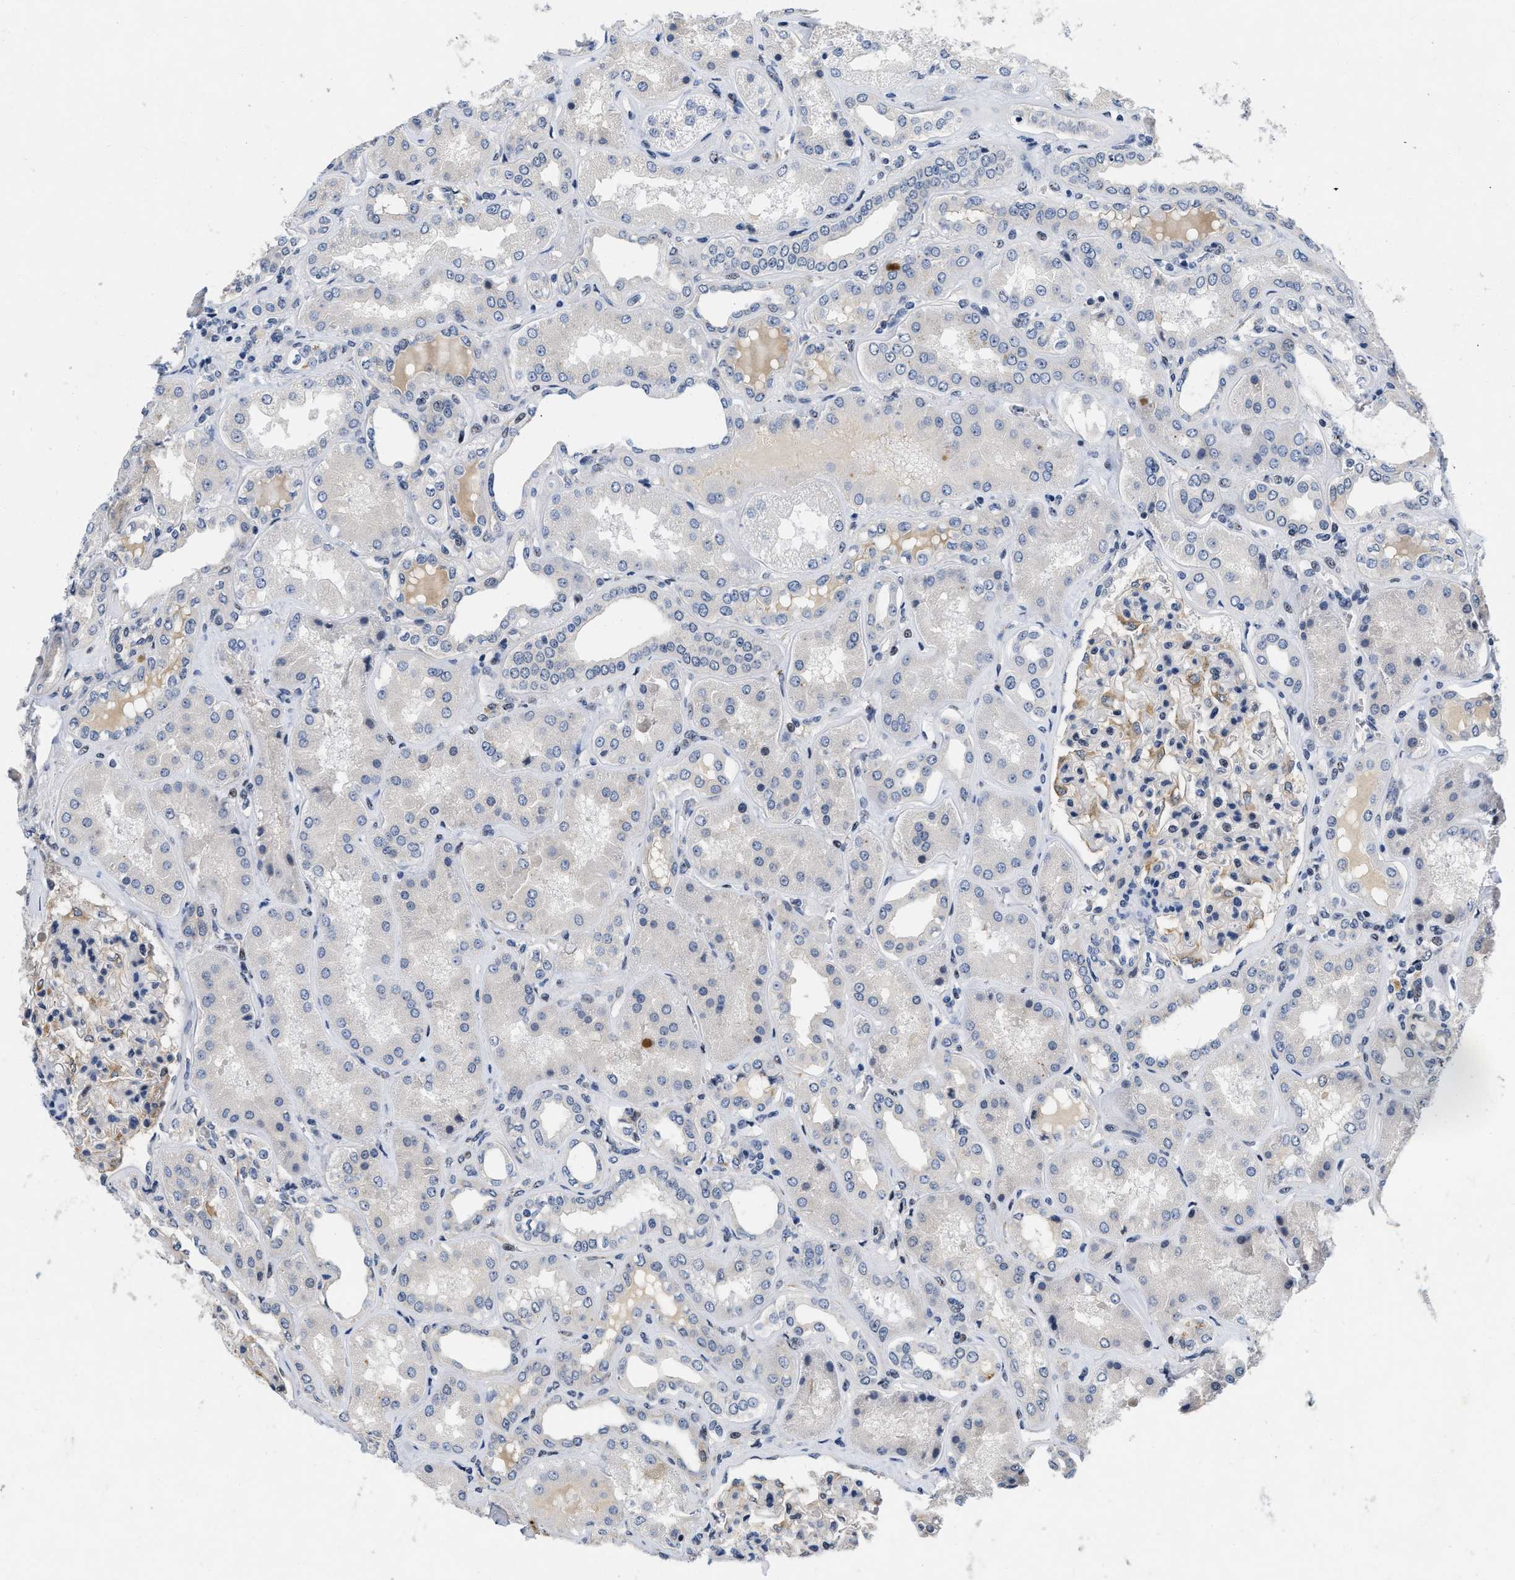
{"staining": {"intensity": "negative", "quantity": "none", "location": "none"}, "tissue": "kidney", "cell_type": "Cells in glomeruli", "image_type": "normal", "snomed": [{"axis": "morphology", "description": "Normal tissue, NOS"}, {"axis": "topography", "description": "Kidney"}], "caption": "A micrograph of kidney stained for a protein demonstrates no brown staining in cells in glomeruli.", "gene": "VIP", "patient": {"sex": "female", "age": 56}}